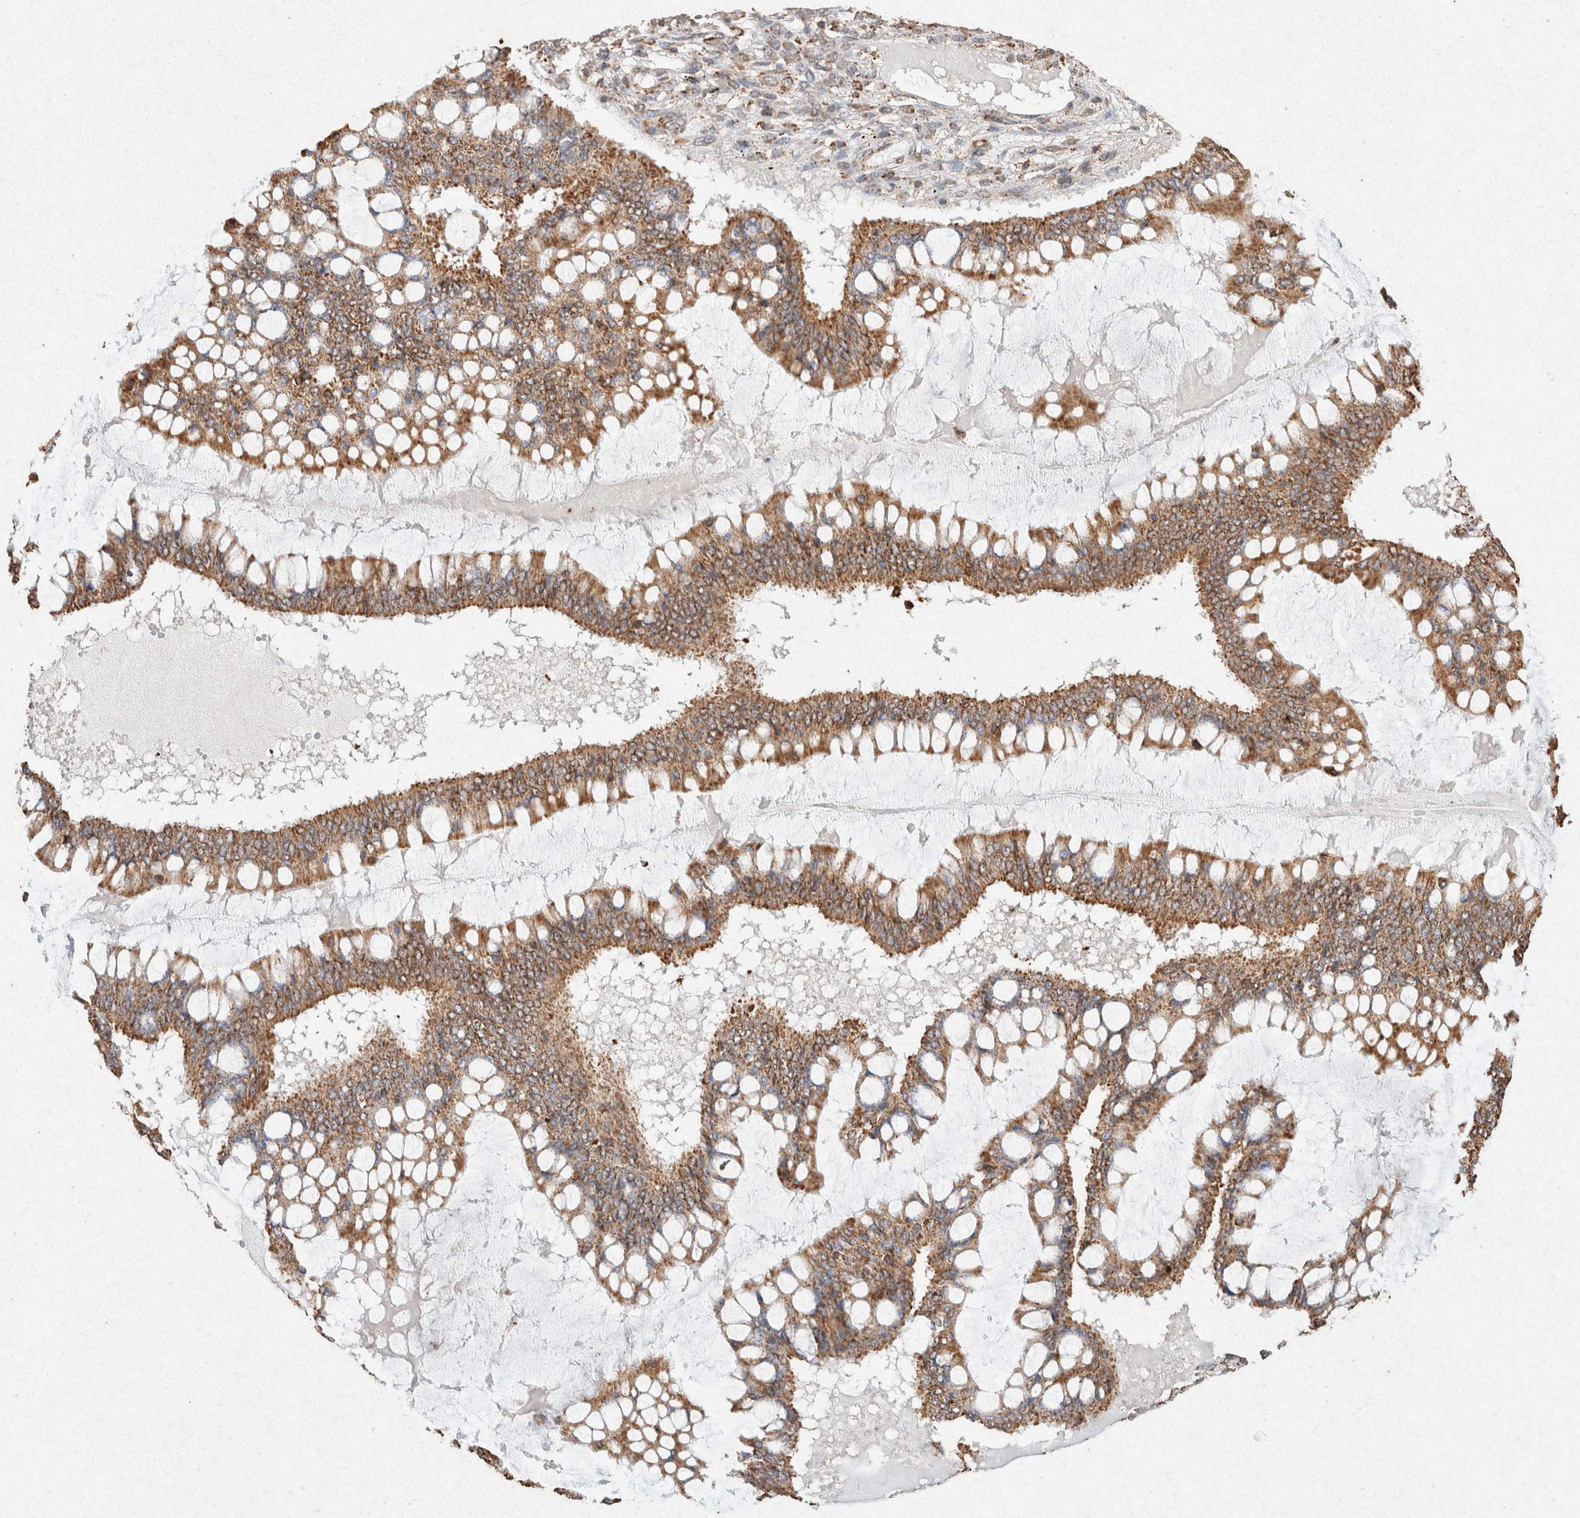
{"staining": {"intensity": "moderate", "quantity": ">75%", "location": "cytoplasmic/membranous"}, "tissue": "ovarian cancer", "cell_type": "Tumor cells", "image_type": "cancer", "snomed": [{"axis": "morphology", "description": "Cystadenocarcinoma, mucinous, NOS"}, {"axis": "topography", "description": "Ovary"}], "caption": "A photomicrograph of human ovarian cancer stained for a protein reveals moderate cytoplasmic/membranous brown staining in tumor cells. (Stains: DAB (3,3'-diaminobenzidine) in brown, nuclei in blue, Microscopy: brightfield microscopy at high magnification).", "gene": "SDC2", "patient": {"sex": "female", "age": 73}}